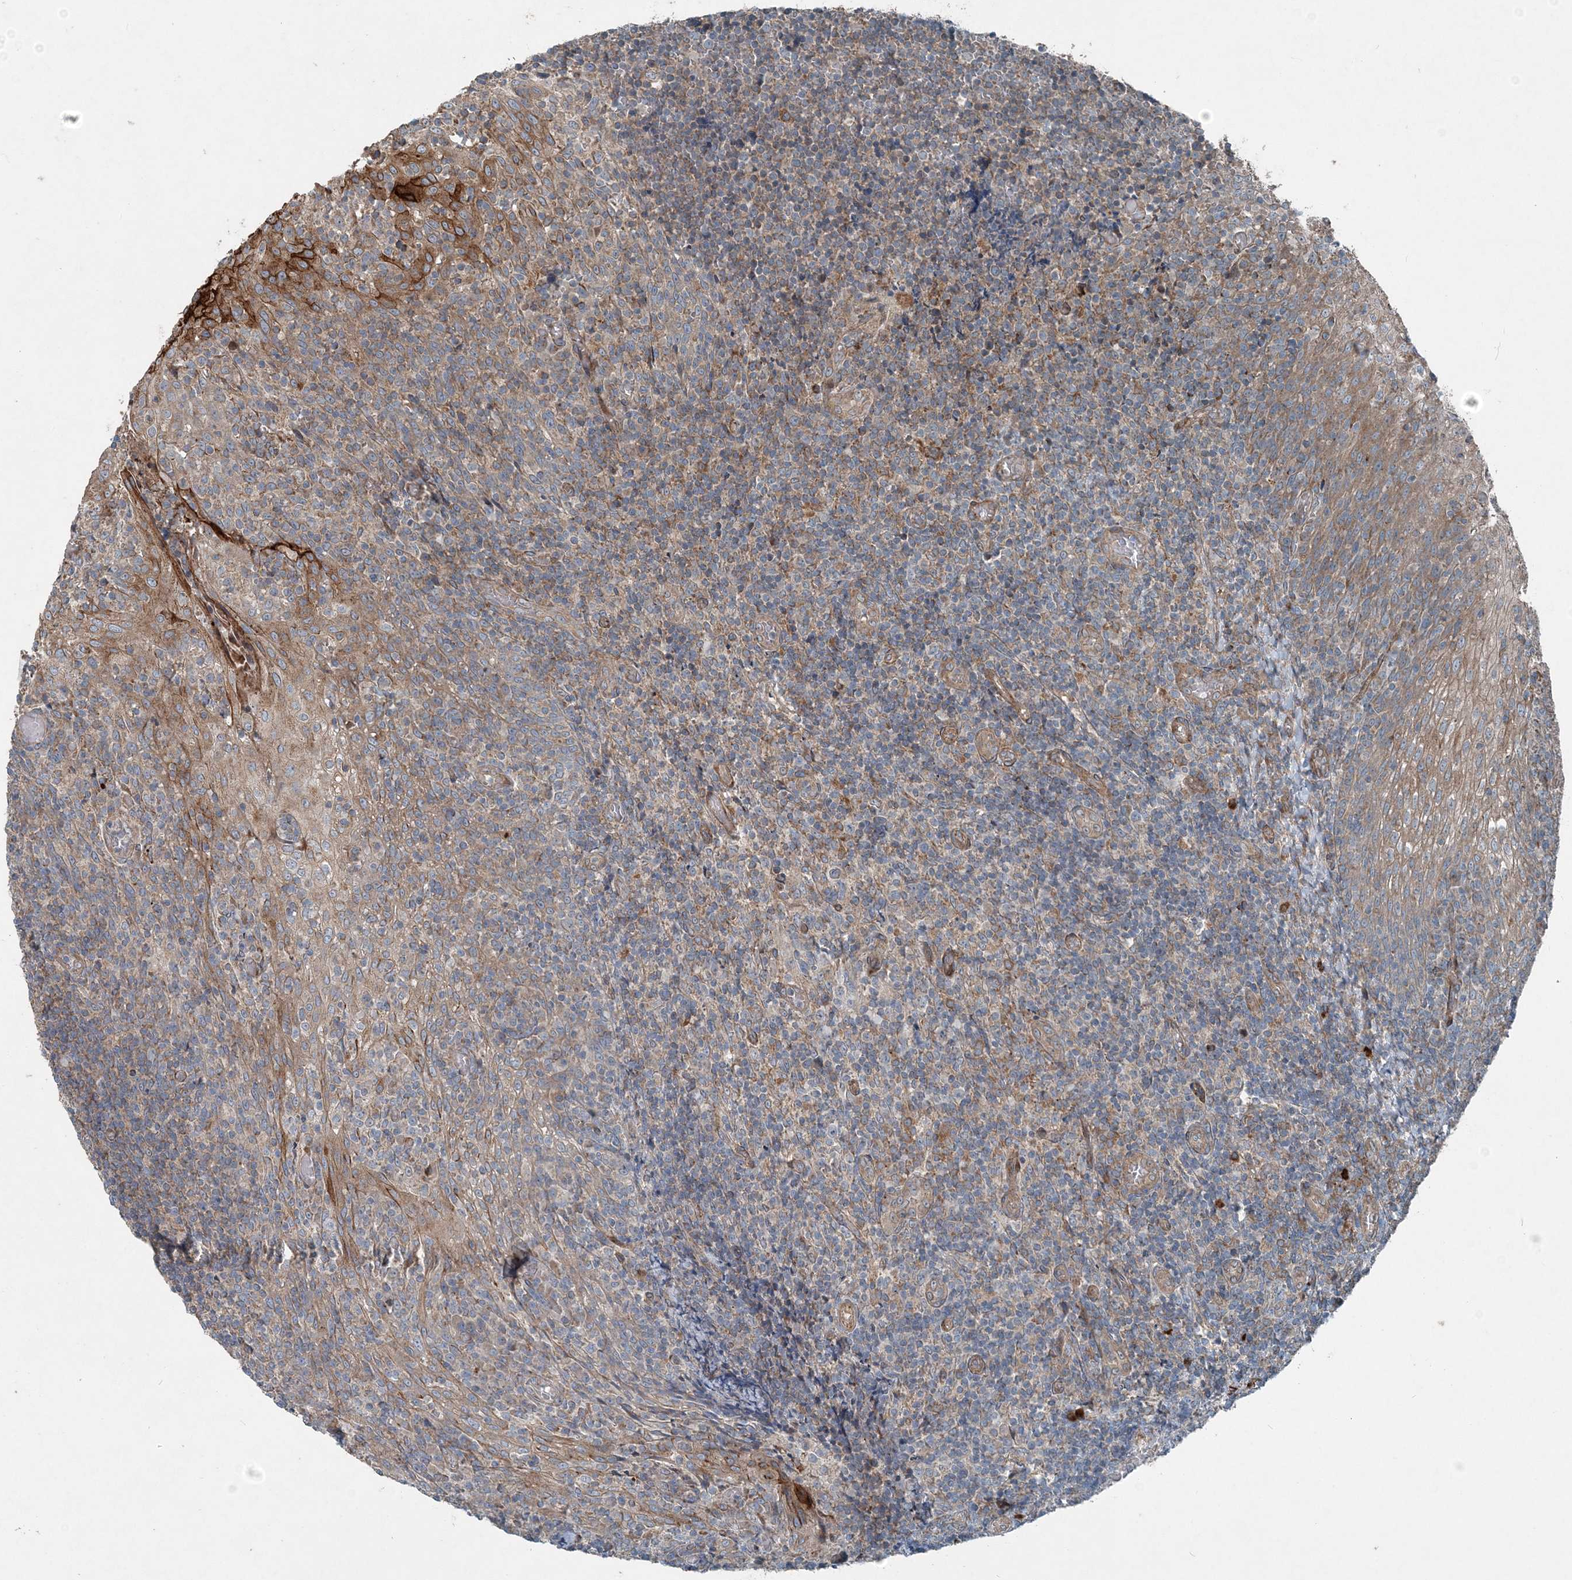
{"staining": {"intensity": "negative", "quantity": "none", "location": "none"}, "tissue": "tonsil", "cell_type": "Germinal center cells", "image_type": "normal", "snomed": [{"axis": "morphology", "description": "Normal tissue, NOS"}, {"axis": "topography", "description": "Tonsil"}], "caption": "Histopathology image shows no significant protein positivity in germinal center cells of normal tonsil. The staining is performed using DAB brown chromogen with nuclei counter-stained in using hematoxylin.", "gene": "INTU", "patient": {"sex": "female", "age": 19}}